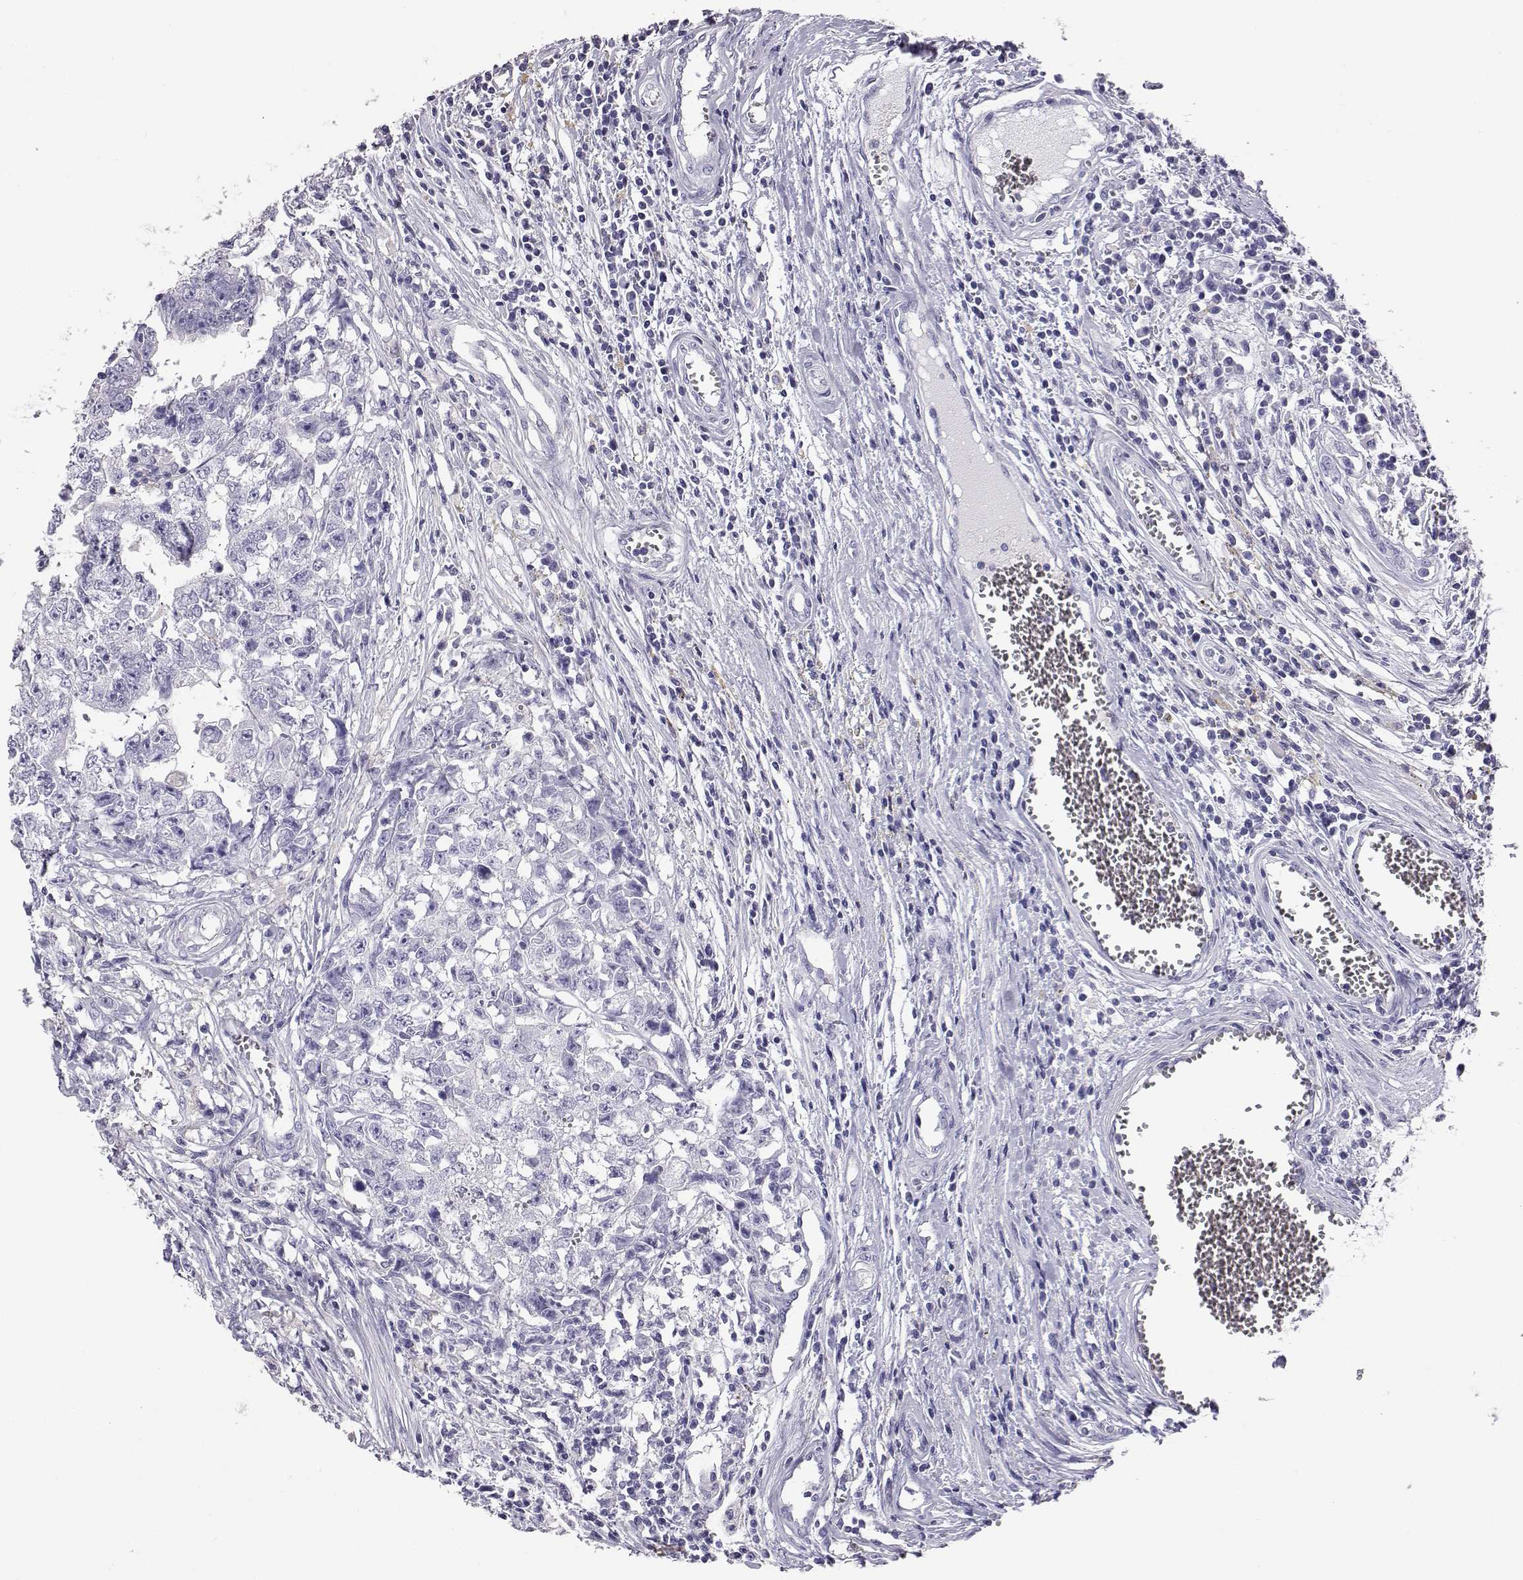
{"staining": {"intensity": "negative", "quantity": "none", "location": "none"}, "tissue": "testis cancer", "cell_type": "Tumor cells", "image_type": "cancer", "snomed": [{"axis": "morphology", "description": "Carcinoma, Embryonal, NOS"}, {"axis": "topography", "description": "Testis"}], "caption": "An image of testis embryonal carcinoma stained for a protein shows no brown staining in tumor cells.", "gene": "AKR1B1", "patient": {"sex": "male", "age": 36}}